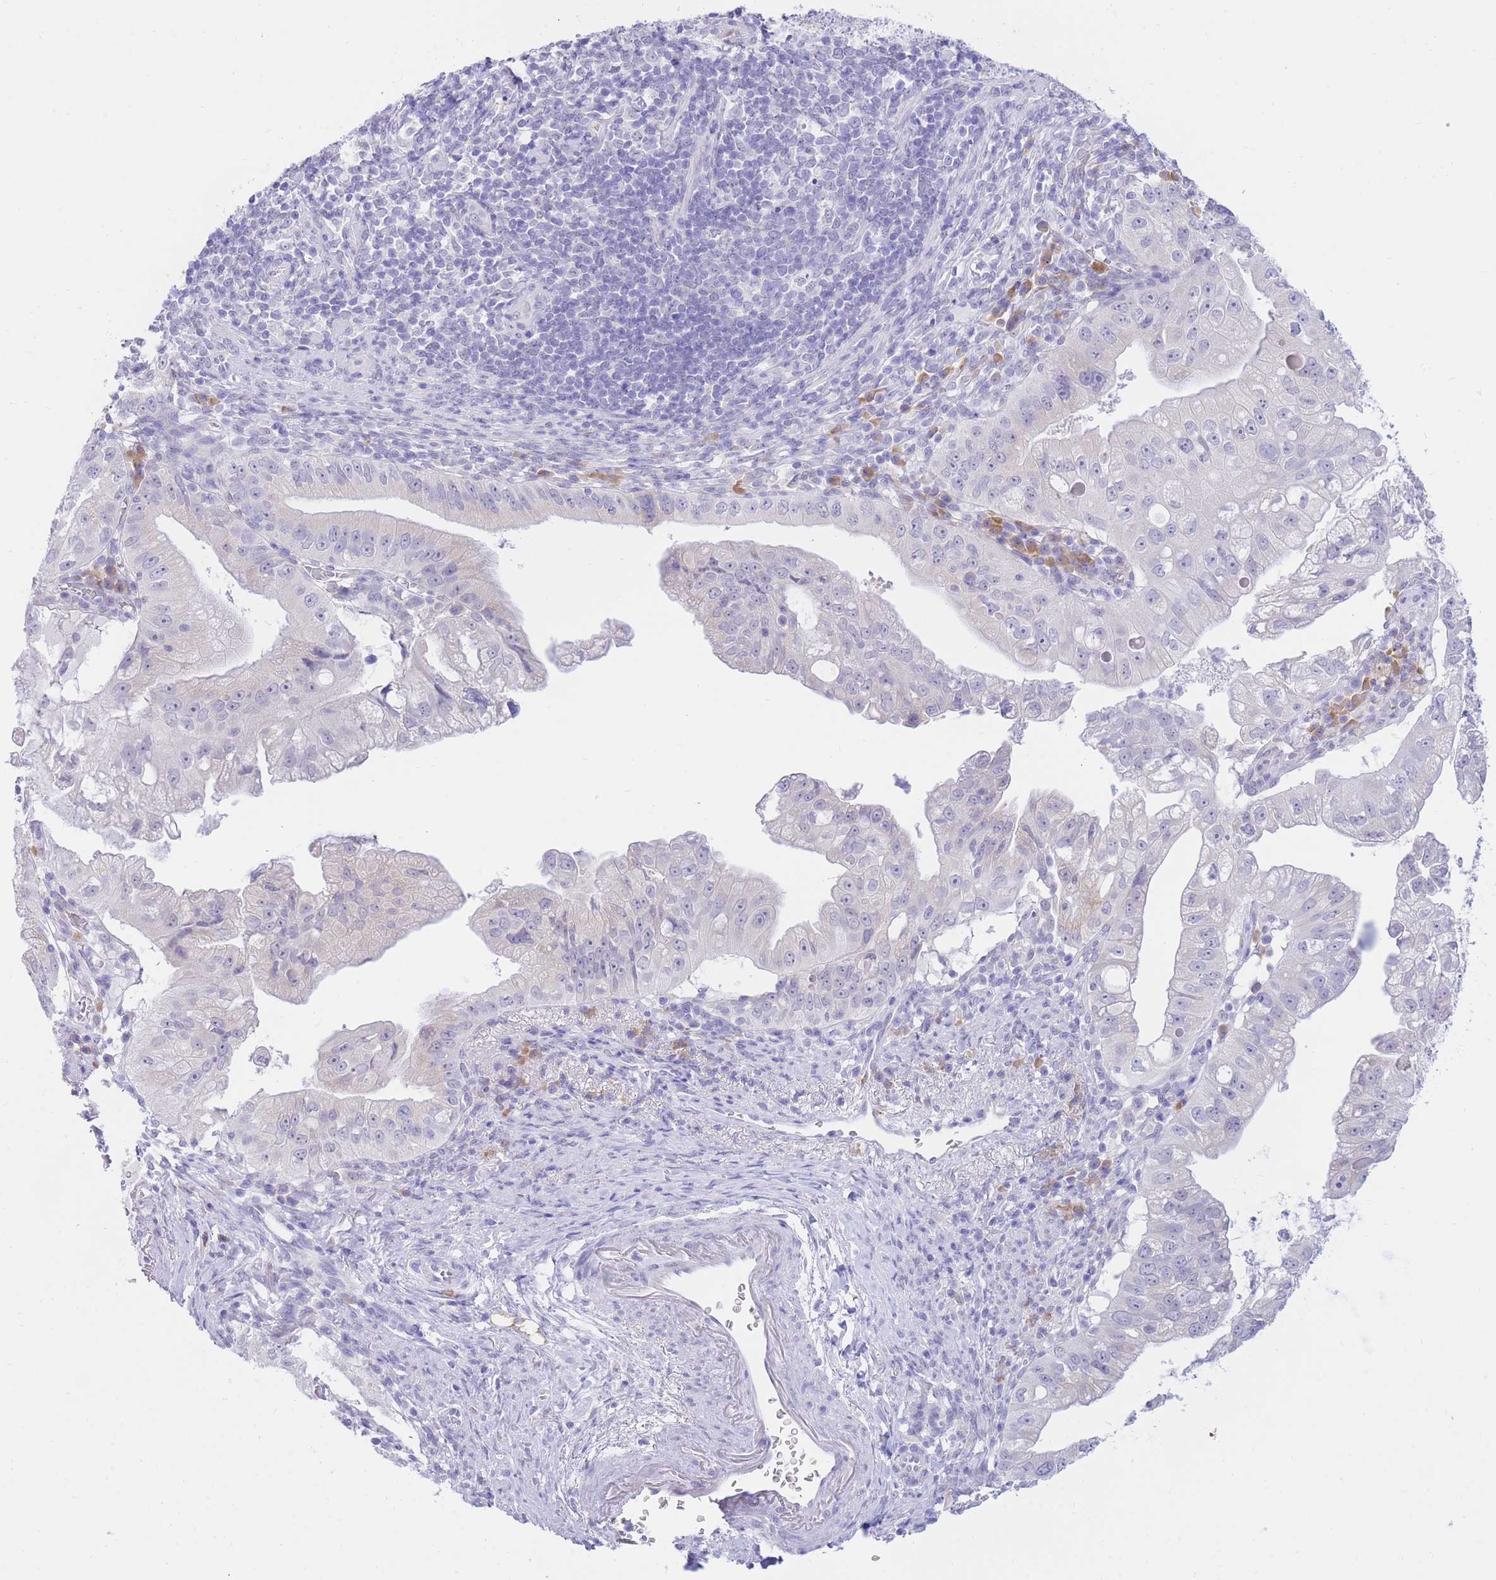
{"staining": {"intensity": "negative", "quantity": "none", "location": "none"}, "tissue": "pancreatic cancer", "cell_type": "Tumor cells", "image_type": "cancer", "snomed": [{"axis": "morphology", "description": "Adenocarcinoma, NOS"}, {"axis": "topography", "description": "Pancreas"}], "caption": "Immunohistochemistry of human pancreatic cancer reveals no staining in tumor cells.", "gene": "SSUH2", "patient": {"sex": "male", "age": 70}}